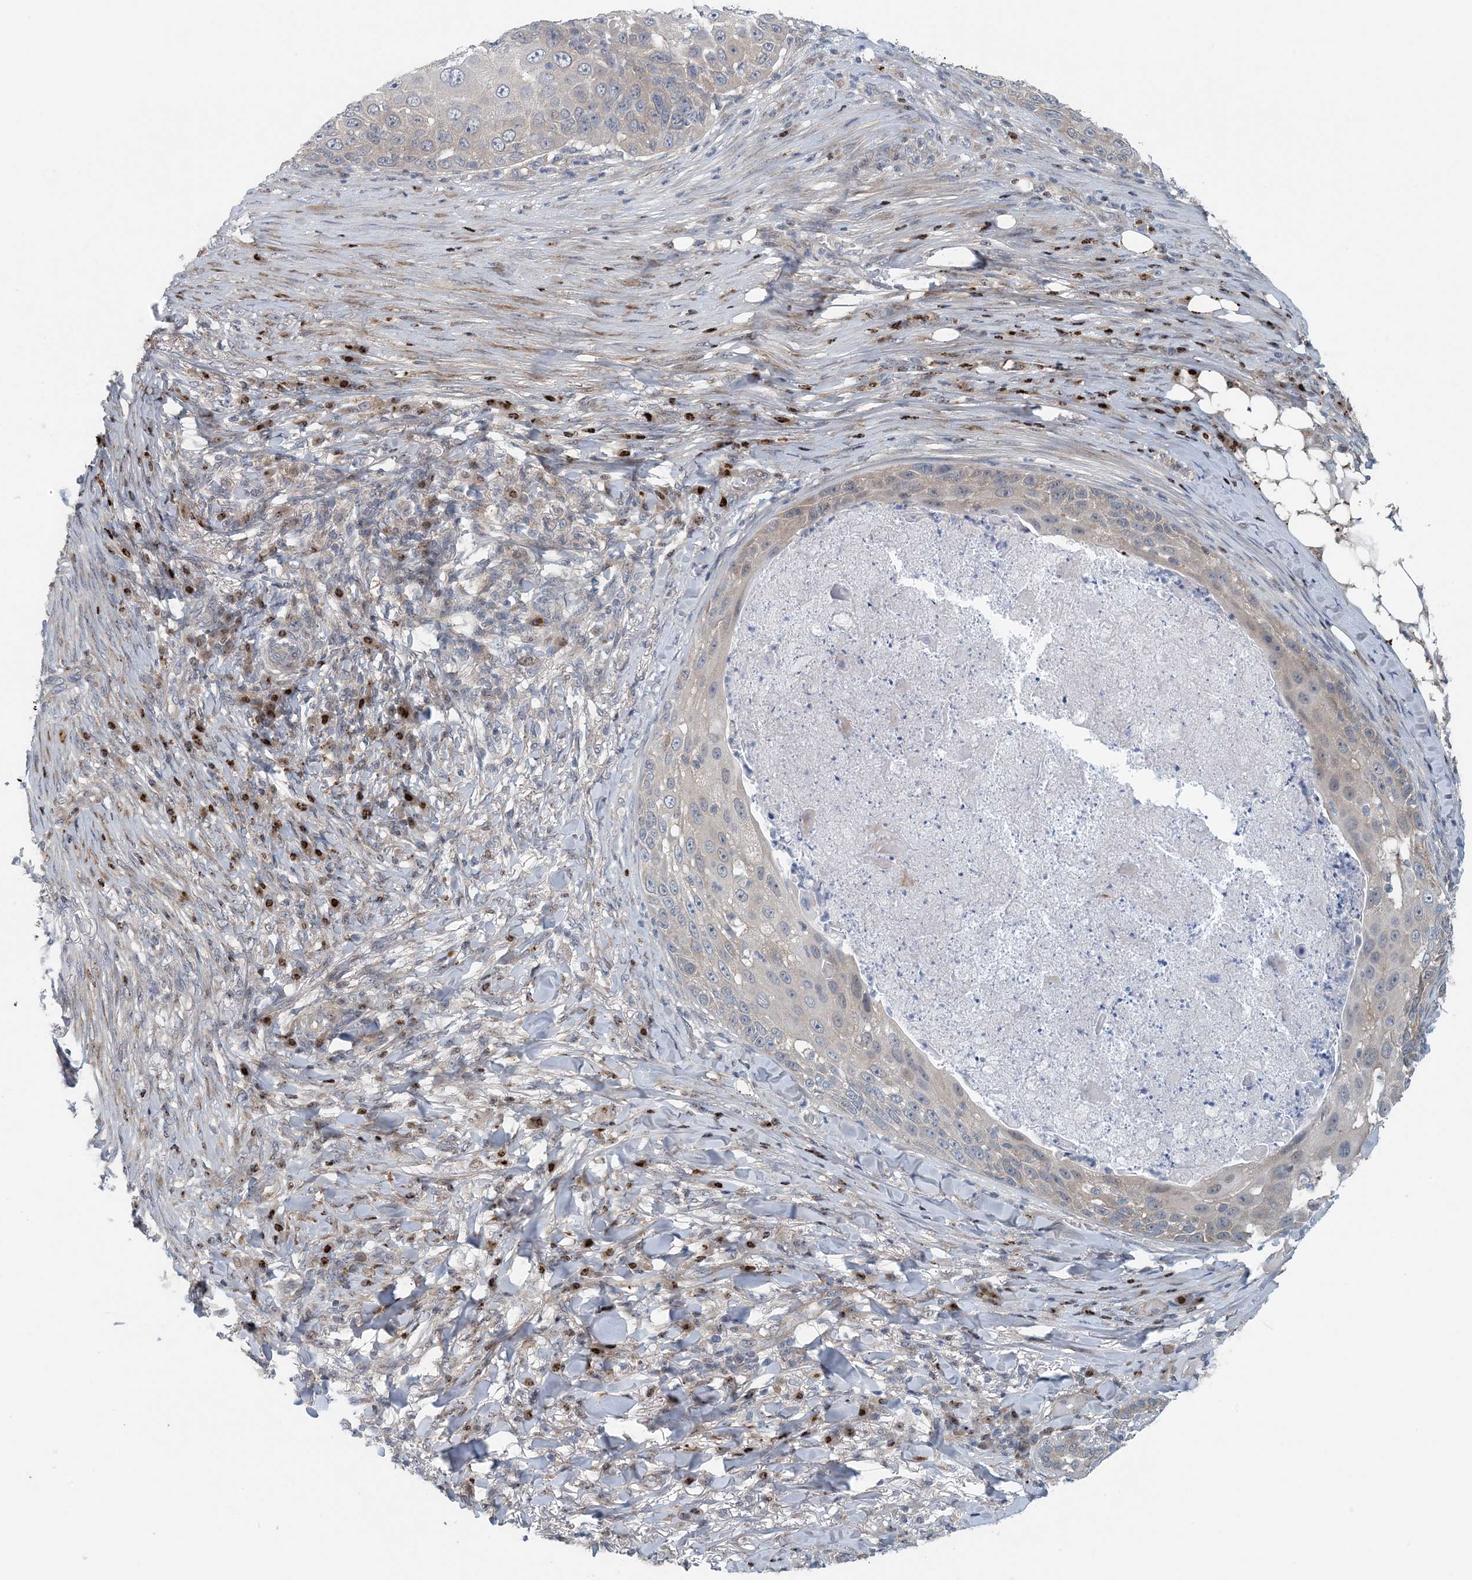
{"staining": {"intensity": "negative", "quantity": "none", "location": "none"}, "tissue": "skin cancer", "cell_type": "Tumor cells", "image_type": "cancer", "snomed": [{"axis": "morphology", "description": "Squamous cell carcinoma, NOS"}, {"axis": "topography", "description": "Skin"}], "caption": "This histopathology image is of skin cancer (squamous cell carcinoma) stained with immunohistochemistry (IHC) to label a protein in brown with the nuclei are counter-stained blue. There is no staining in tumor cells.", "gene": "HIKESHI", "patient": {"sex": "female", "age": 44}}